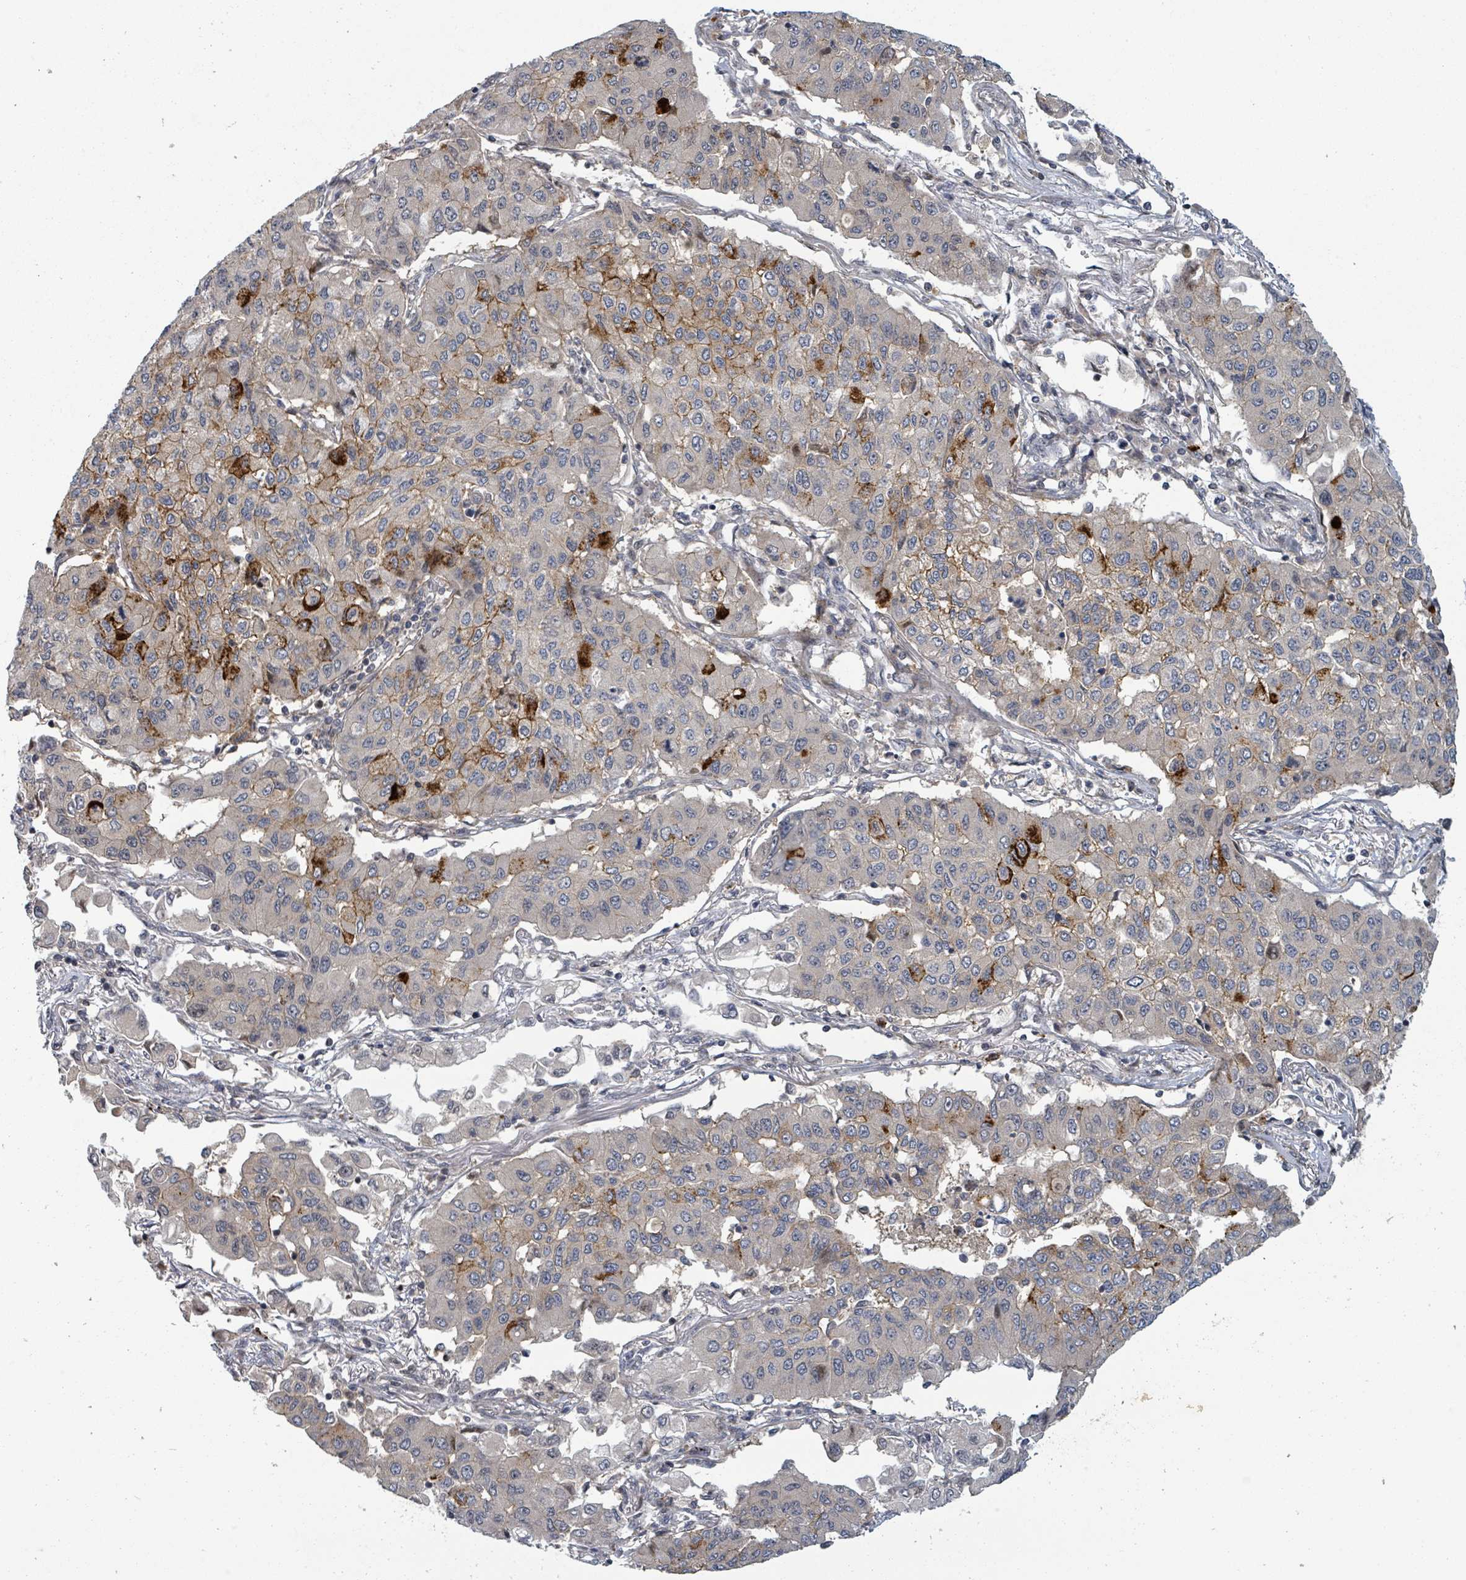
{"staining": {"intensity": "moderate", "quantity": "<25%", "location": "cytoplasmic/membranous"}, "tissue": "lung cancer", "cell_type": "Tumor cells", "image_type": "cancer", "snomed": [{"axis": "morphology", "description": "Squamous cell carcinoma, NOS"}, {"axis": "topography", "description": "Lung"}], "caption": "Tumor cells display low levels of moderate cytoplasmic/membranous expression in about <25% of cells in human lung squamous cell carcinoma. (IHC, brightfield microscopy, high magnification).", "gene": "GTF3C1", "patient": {"sex": "male", "age": 74}}